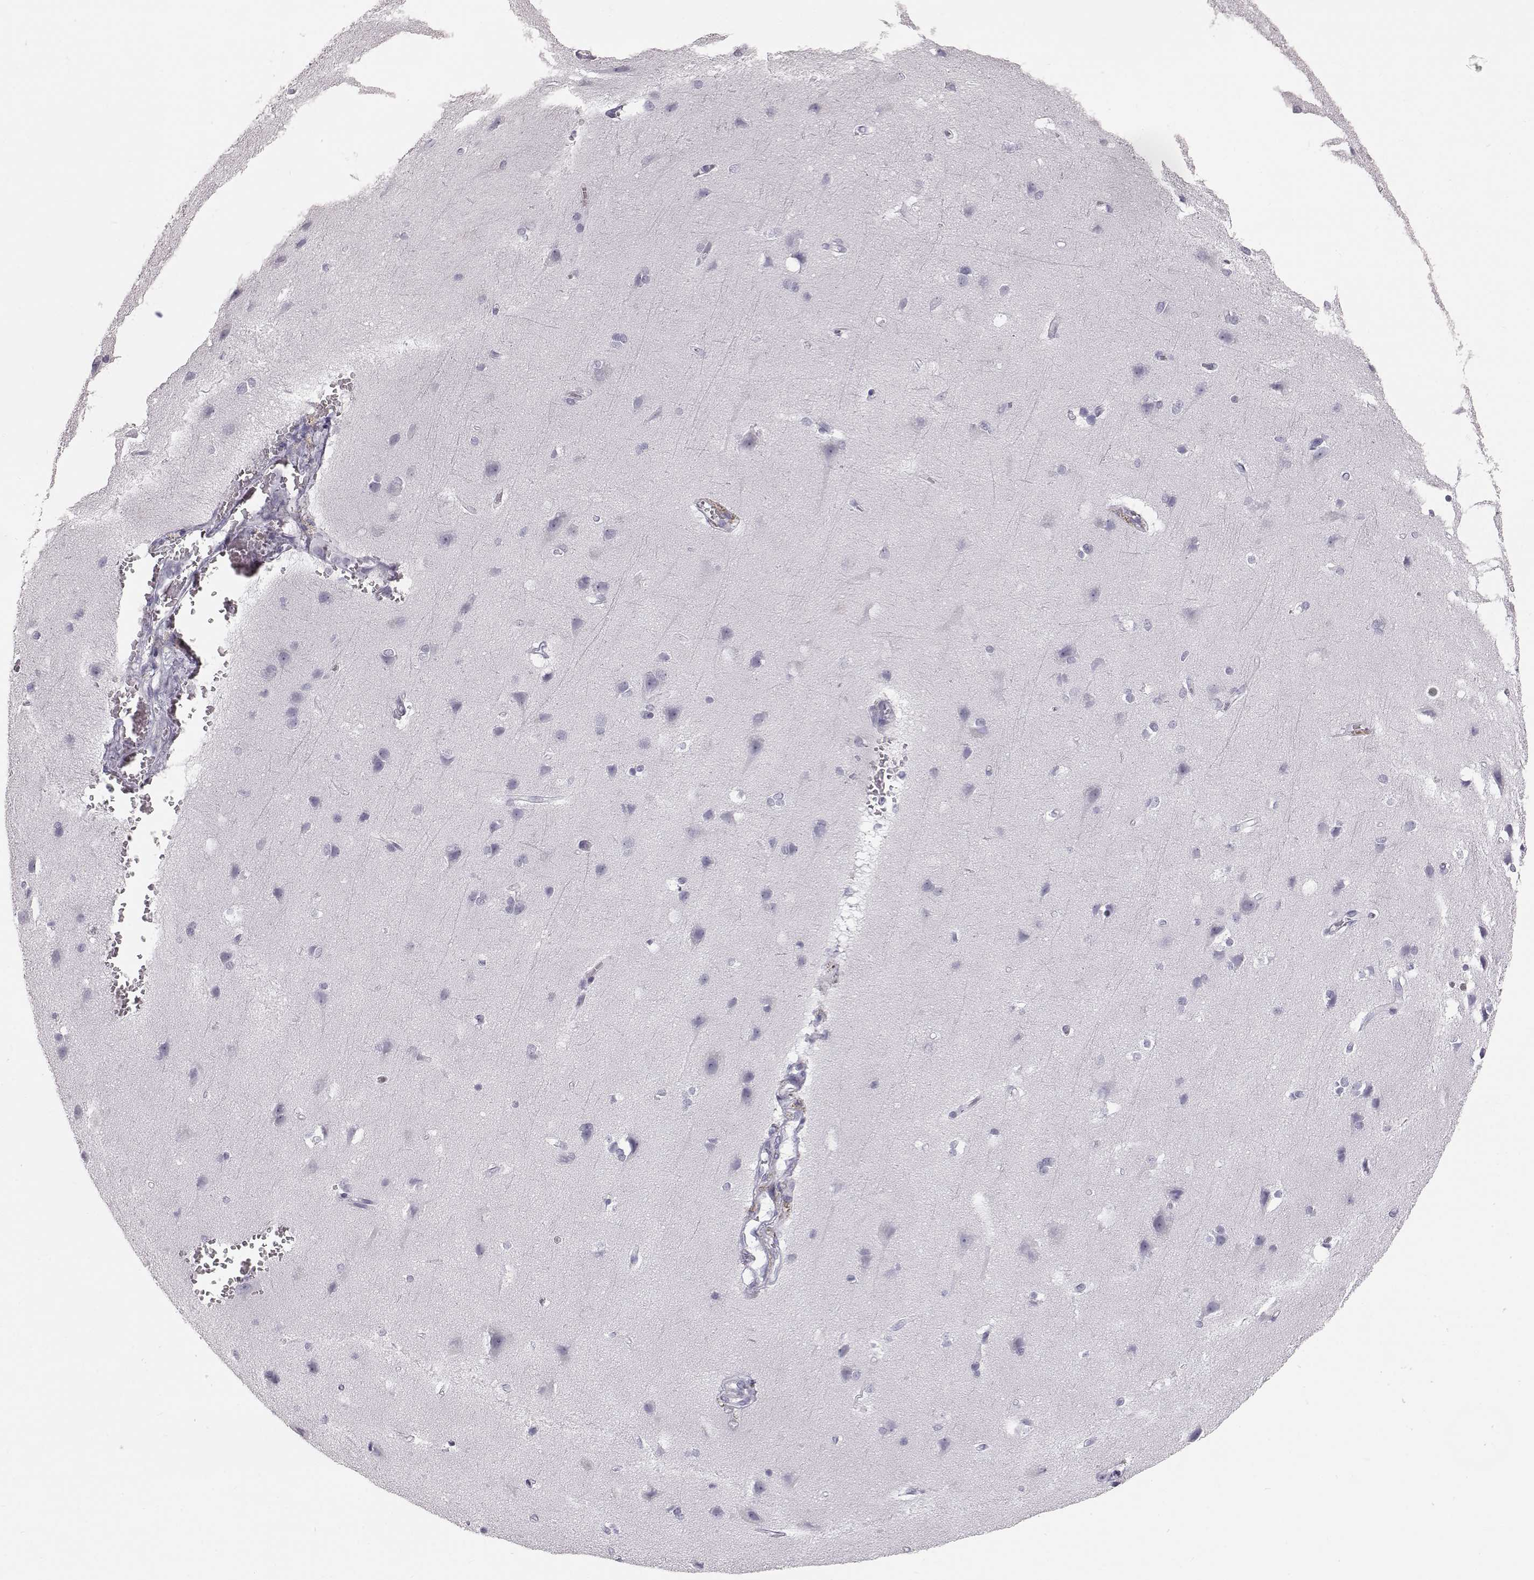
{"staining": {"intensity": "negative", "quantity": "none", "location": "none"}, "tissue": "cerebral cortex", "cell_type": "Endothelial cells", "image_type": "normal", "snomed": [{"axis": "morphology", "description": "Normal tissue, NOS"}, {"axis": "topography", "description": "Cerebral cortex"}], "caption": "The histopathology image shows no staining of endothelial cells in unremarkable cerebral cortex.", "gene": "KRTAP16", "patient": {"sex": "male", "age": 37}}